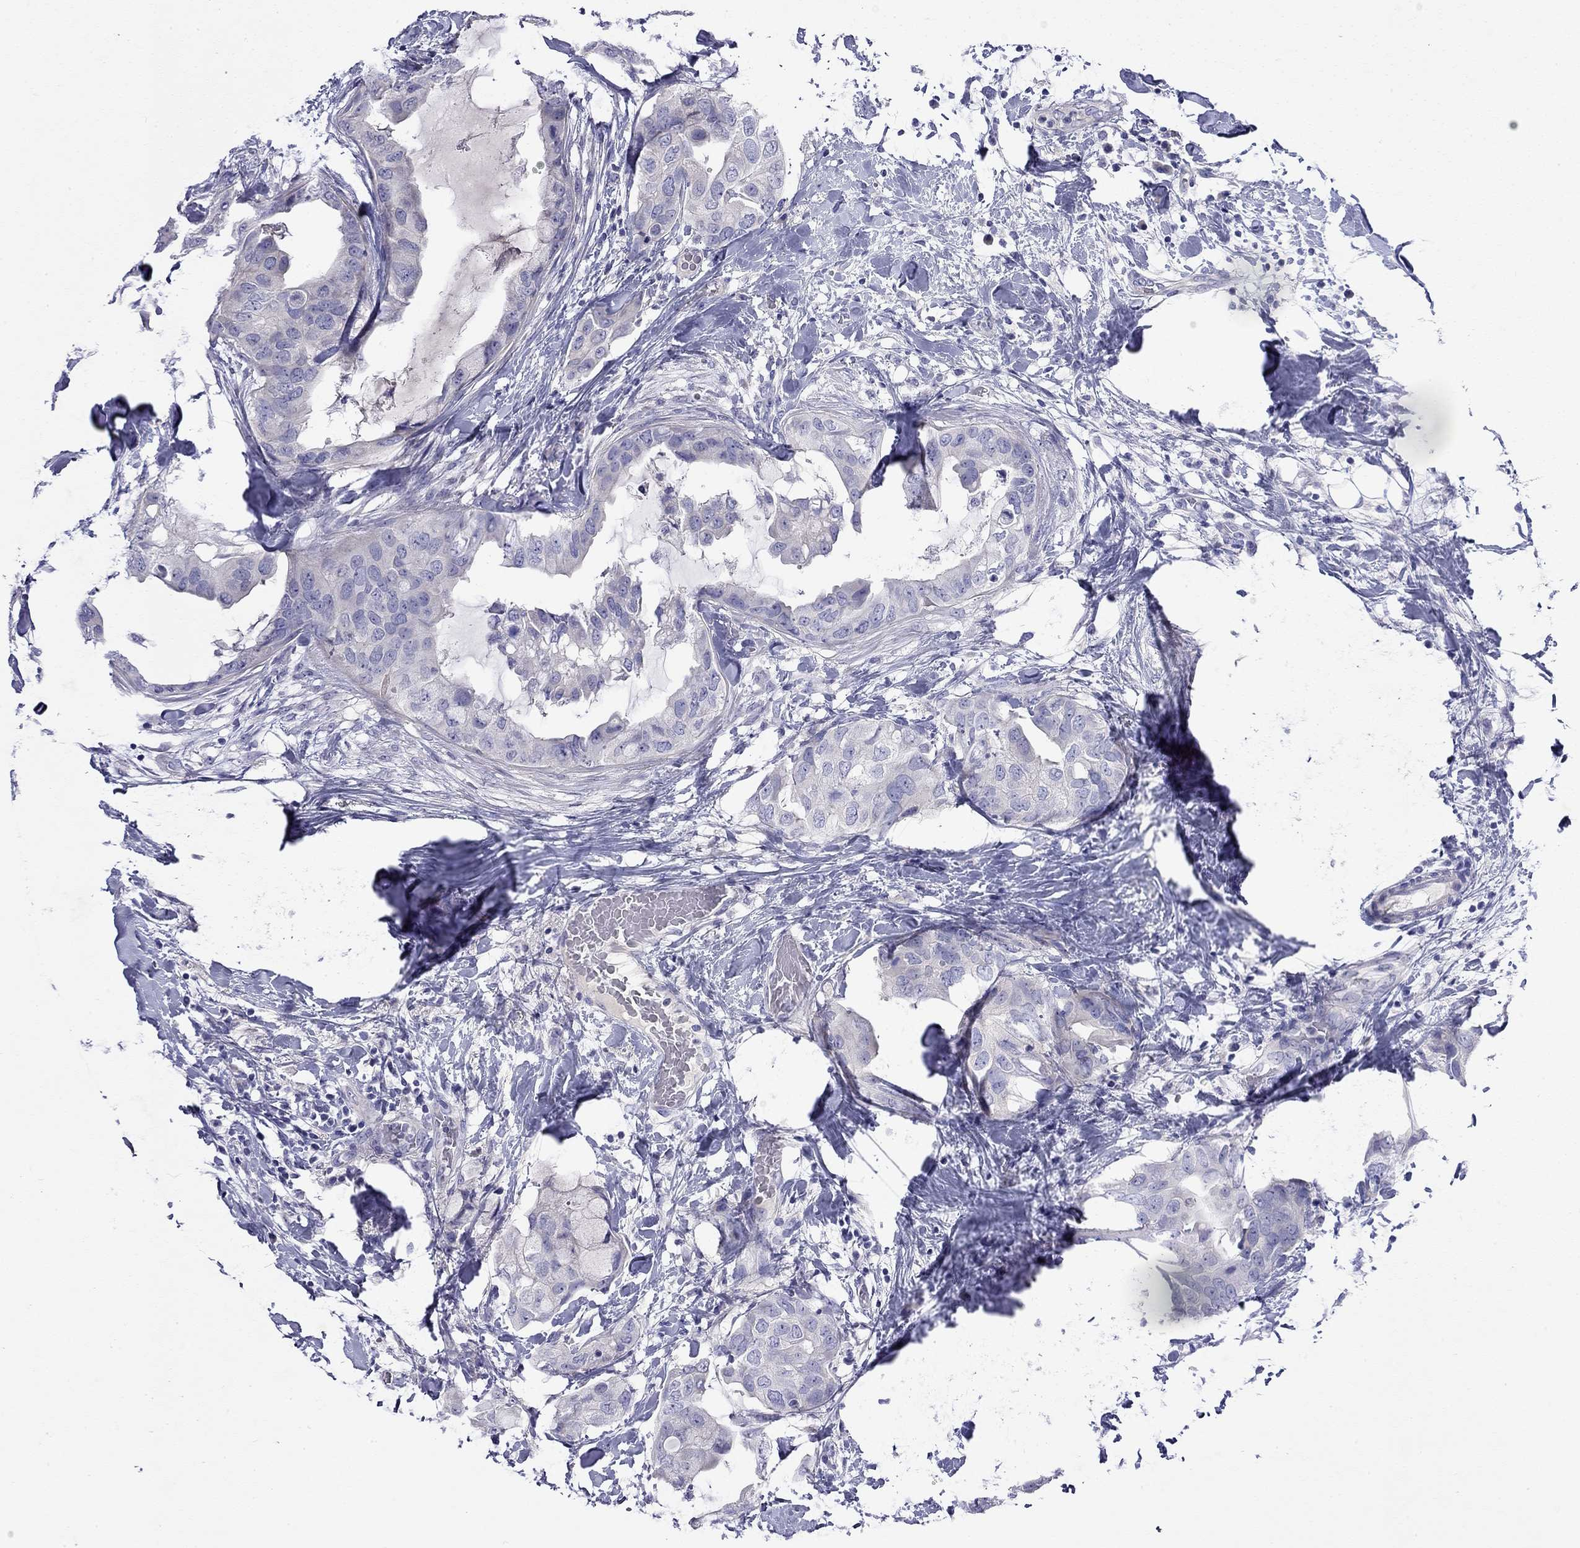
{"staining": {"intensity": "negative", "quantity": "none", "location": "none"}, "tissue": "breast cancer", "cell_type": "Tumor cells", "image_type": "cancer", "snomed": [{"axis": "morphology", "description": "Normal tissue, NOS"}, {"axis": "morphology", "description": "Duct carcinoma"}, {"axis": "topography", "description": "Breast"}], "caption": "High magnification brightfield microscopy of breast invasive ductal carcinoma stained with DAB (3,3'-diaminobenzidine) (brown) and counterstained with hematoxylin (blue): tumor cells show no significant expression. Nuclei are stained in blue.", "gene": "GNAT3", "patient": {"sex": "female", "age": 40}}